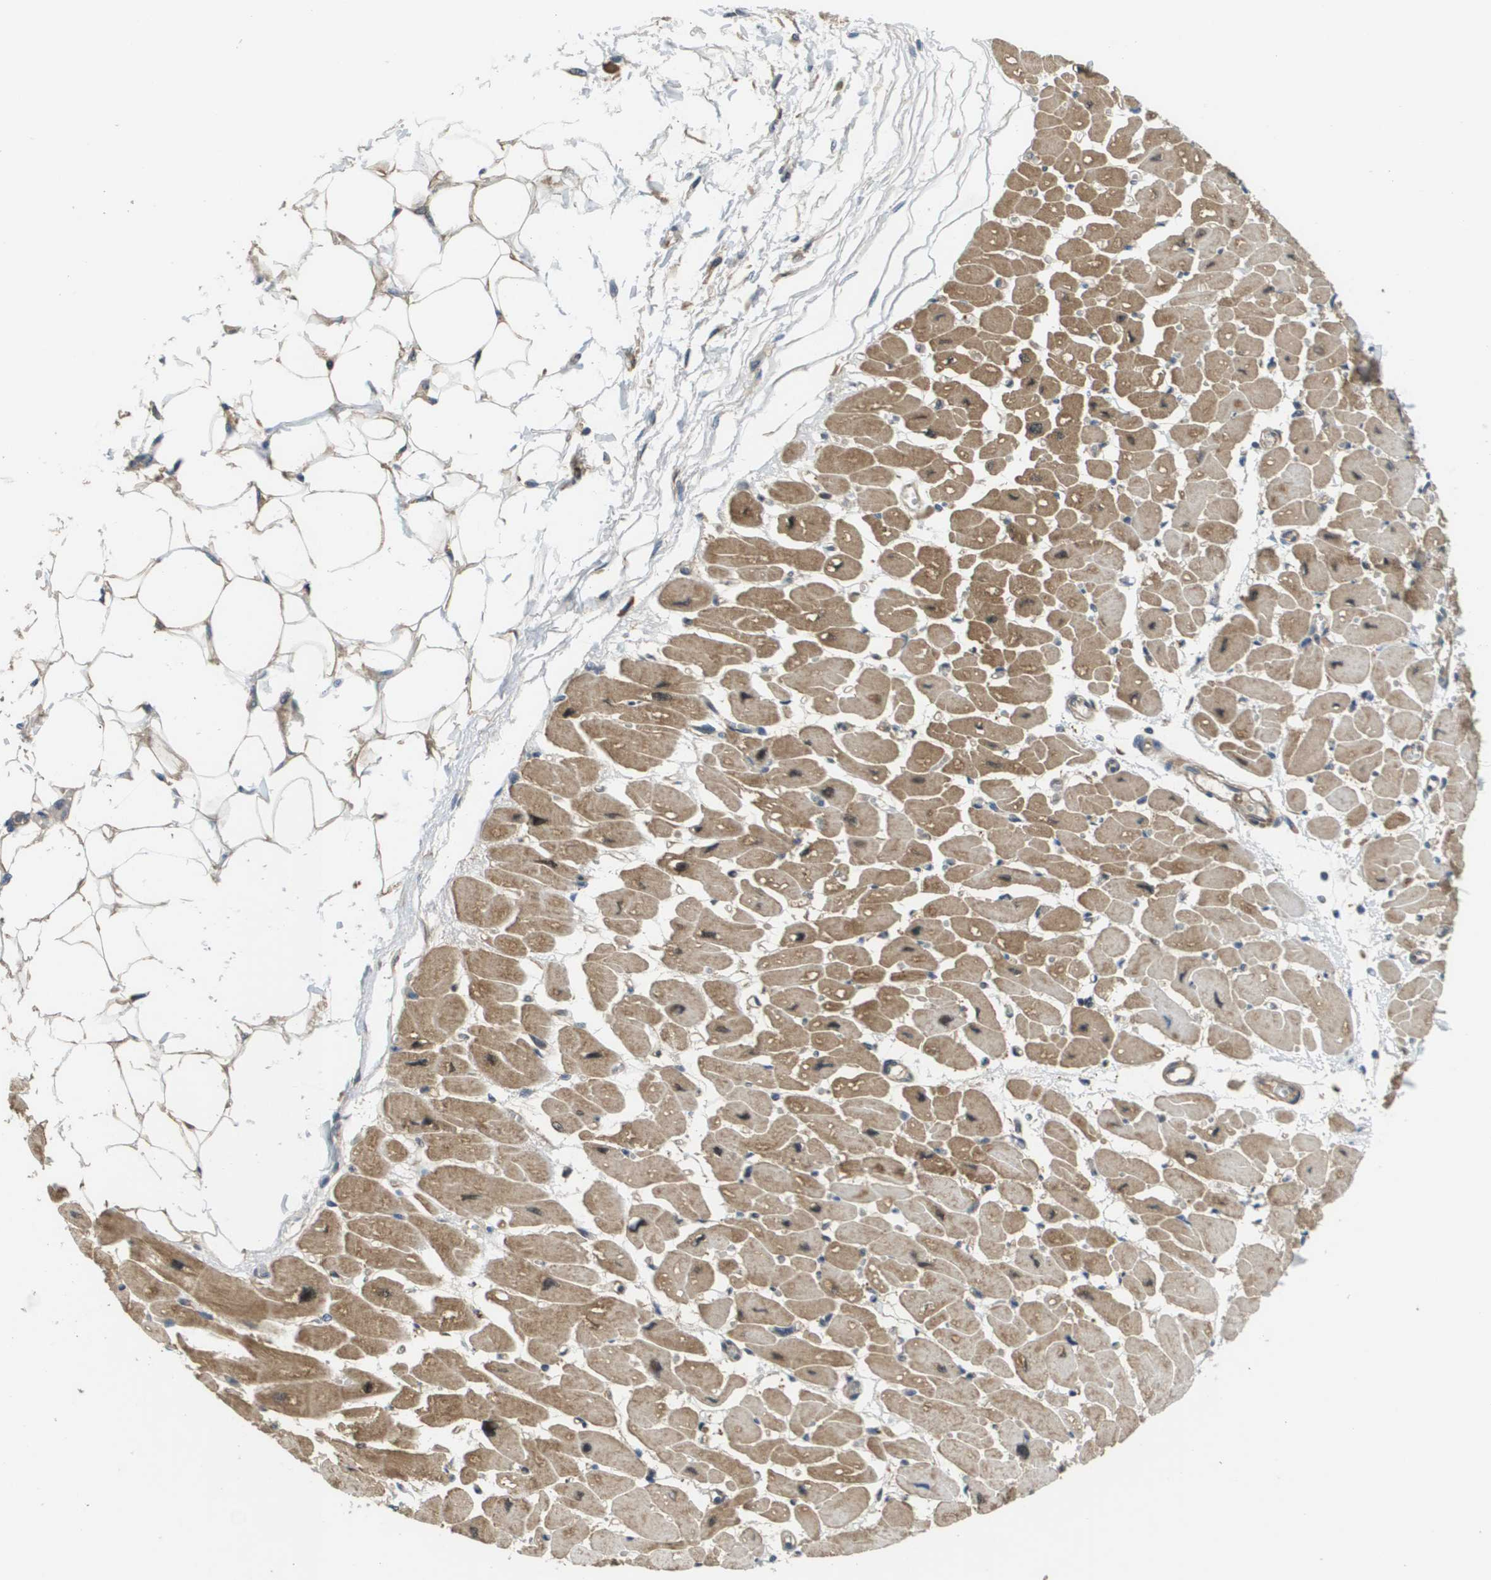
{"staining": {"intensity": "moderate", "quantity": ">75%", "location": "cytoplasmic/membranous"}, "tissue": "heart muscle", "cell_type": "Cardiomyocytes", "image_type": "normal", "snomed": [{"axis": "morphology", "description": "Normal tissue, NOS"}, {"axis": "topography", "description": "Heart"}], "caption": "Human heart muscle stained for a protein (brown) exhibits moderate cytoplasmic/membranous positive positivity in approximately >75% of cardiomyocytes.", "gene": "RBM38", "patient": {"sex": "female", "age": 54}}